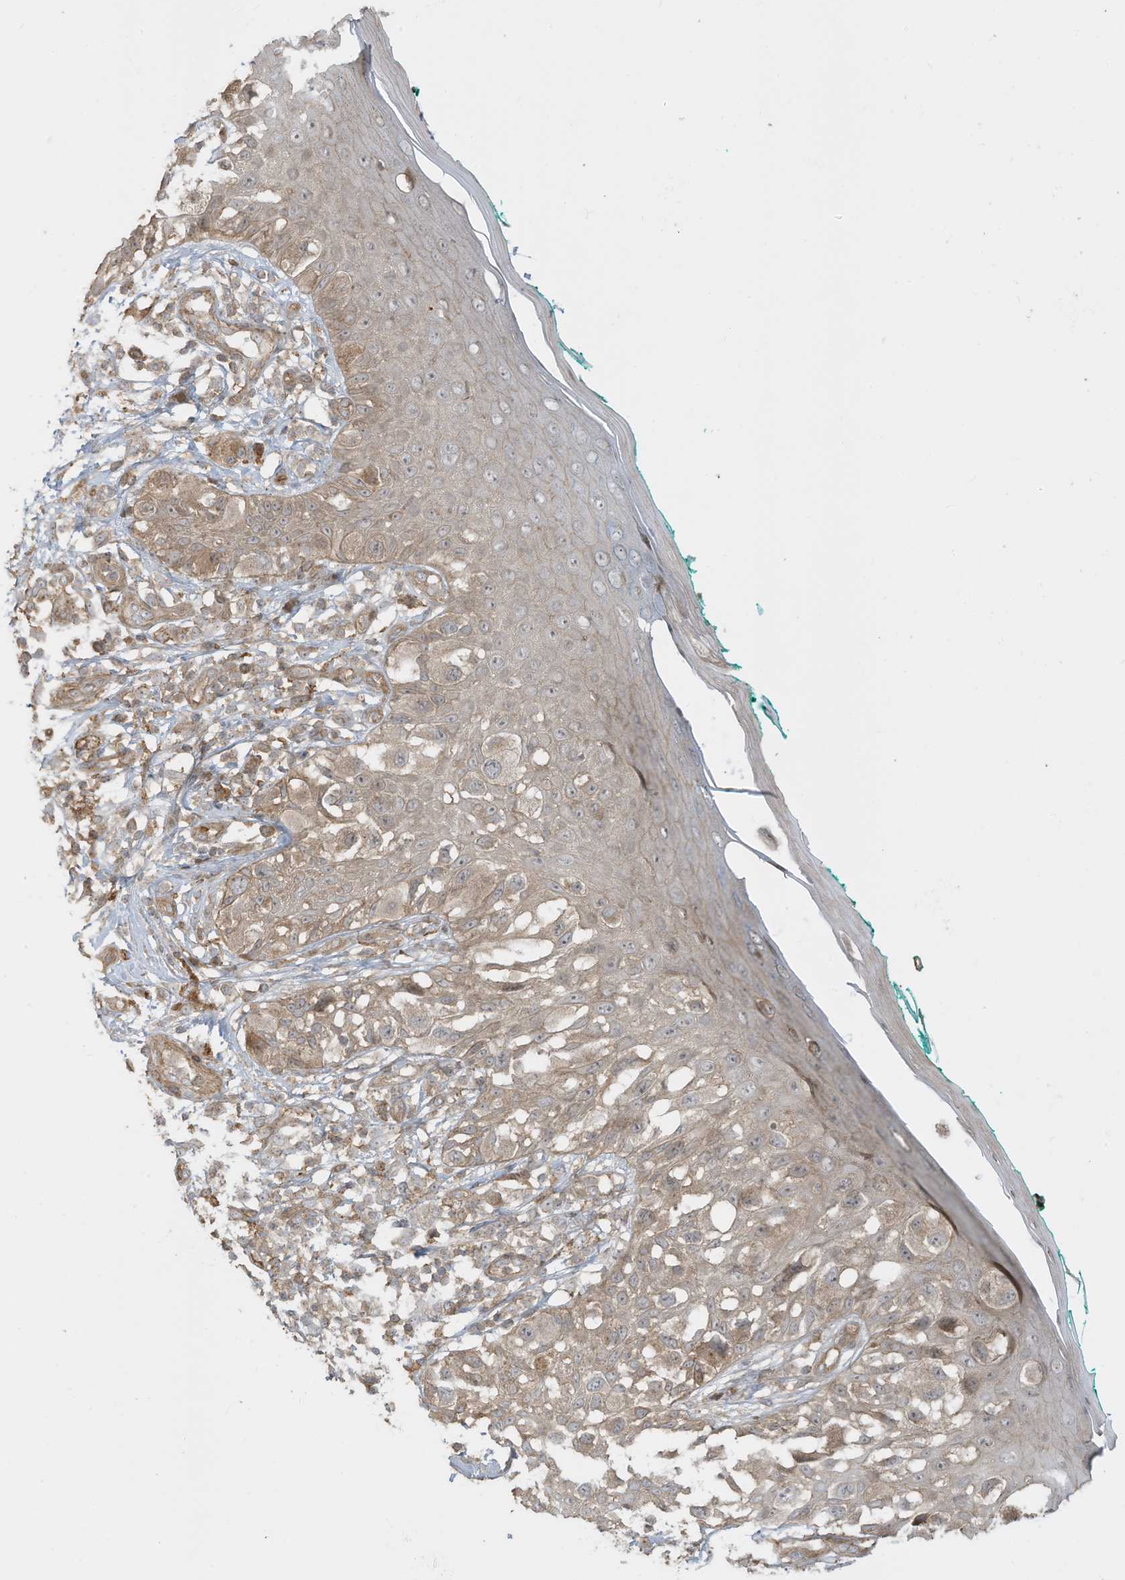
{"staining": {"intensity": "weak", "quantity": "25%-75%", "location": "cytoplasmic/membranous"}, "tissue": "melanoma", "cell_type": "Tumor cells", "image_type": "cancer", "snomed": [{"axis": "morphology", "description": "Malignant melanoma, NOS"}, {"axis": "topography", "description": "Skin"}], "caption": "Melanoma was stained to show a protein in brown. There is low levels of weak cytoplasmic/membranous positivity in about 25%-75% of tumor cells.", "gene": "ENTR1", "patient": {"sex": "female", "age": 81}}